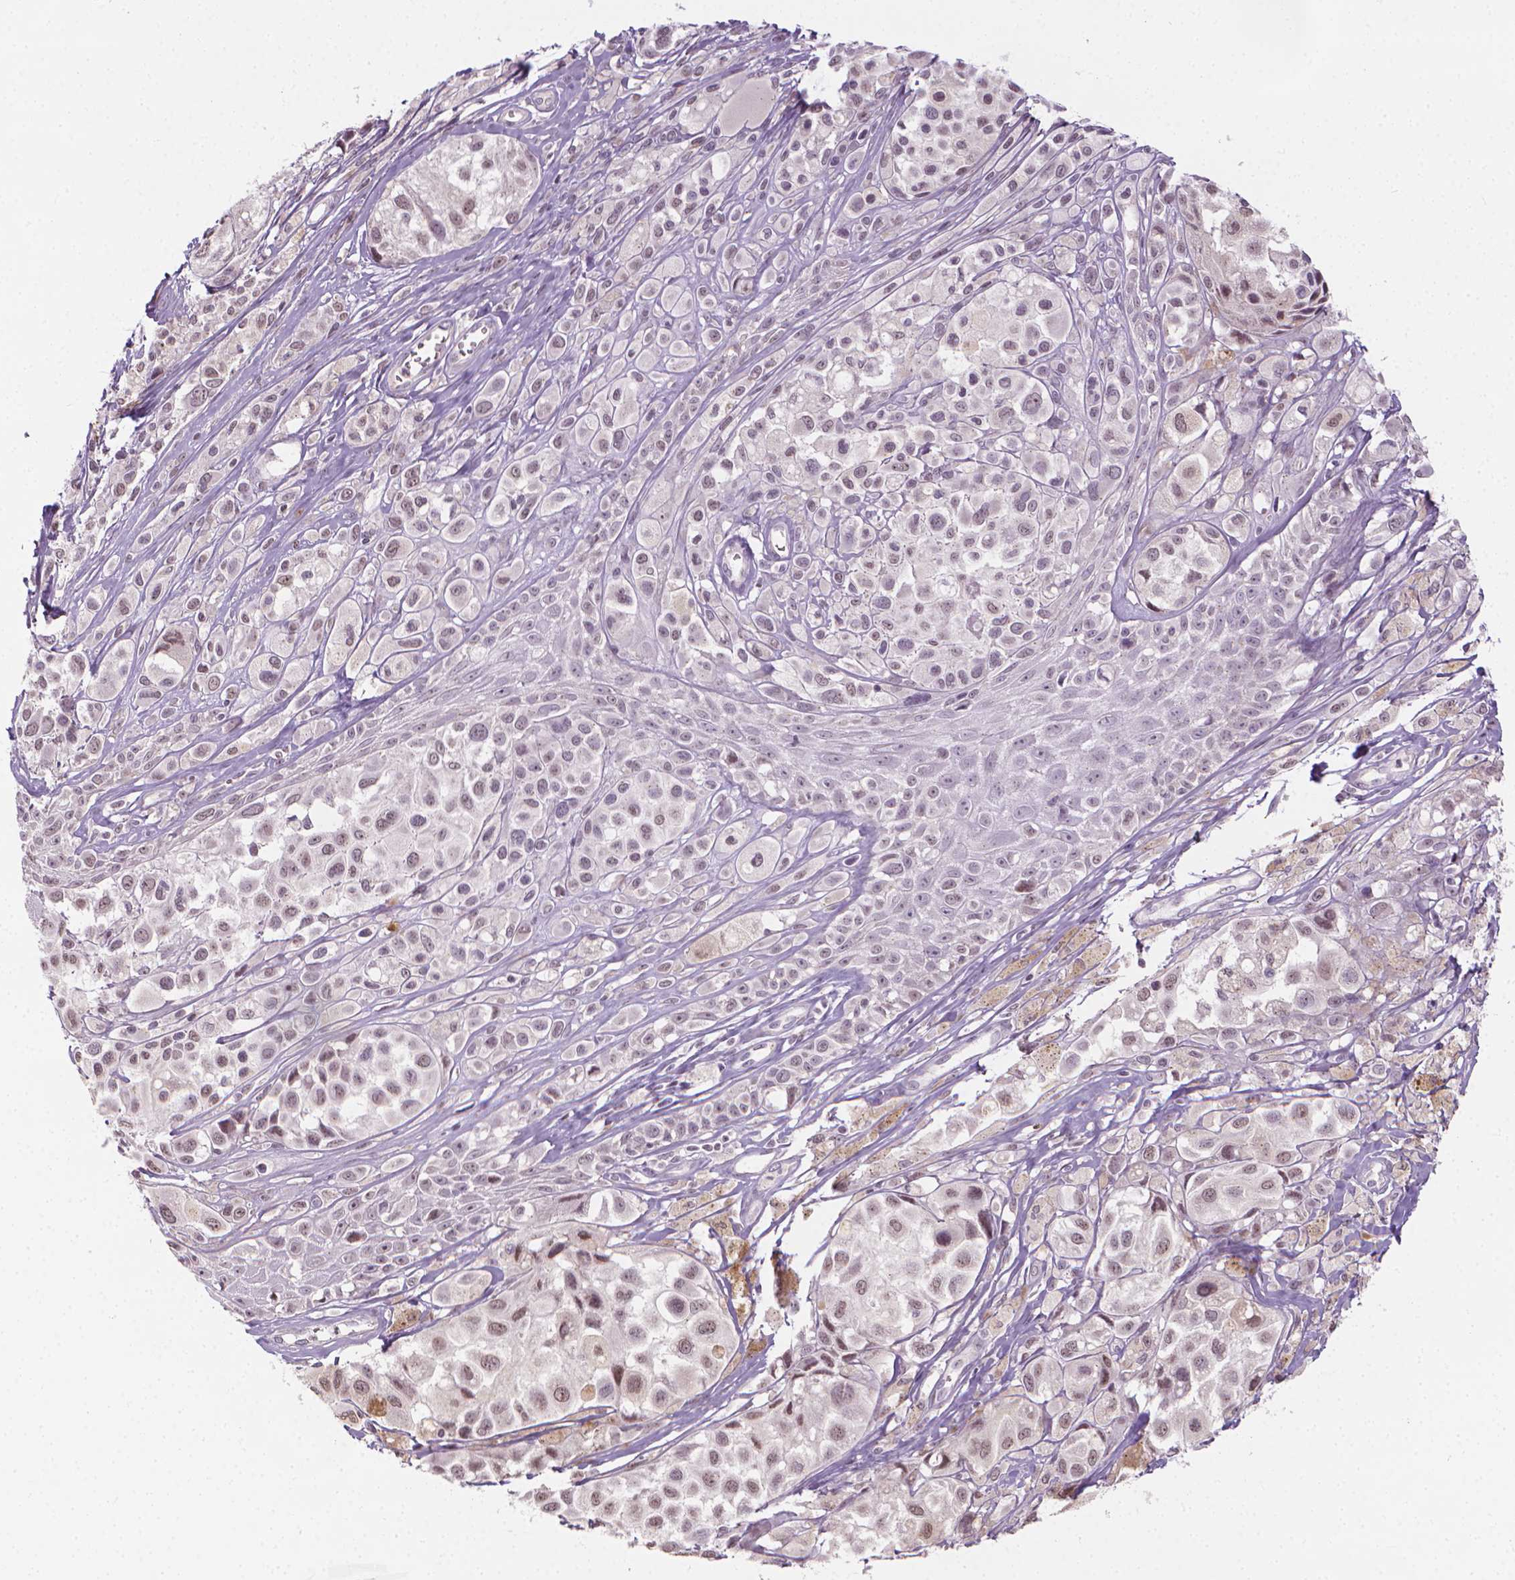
{"staining": {"intensity": "weak", "quantity": "25%-75%", "location": "nuclear"}, "tissue": "melanoma", "cell_type": "Tumor cells", "image_type": "cancer", "snomed": [{"axis": "morphology", "description": "Malignant melanoma, NOS"}, {"axis": "topography", "description": "Skin"}], "caption": "About 25%-75% of tumor cells in human malignant melanoma show weak nuclear protein staining as visualized by brown immunohistochemical staining.", "gene": "NCAN", "patient": {"sex": "male", "age": 77}}